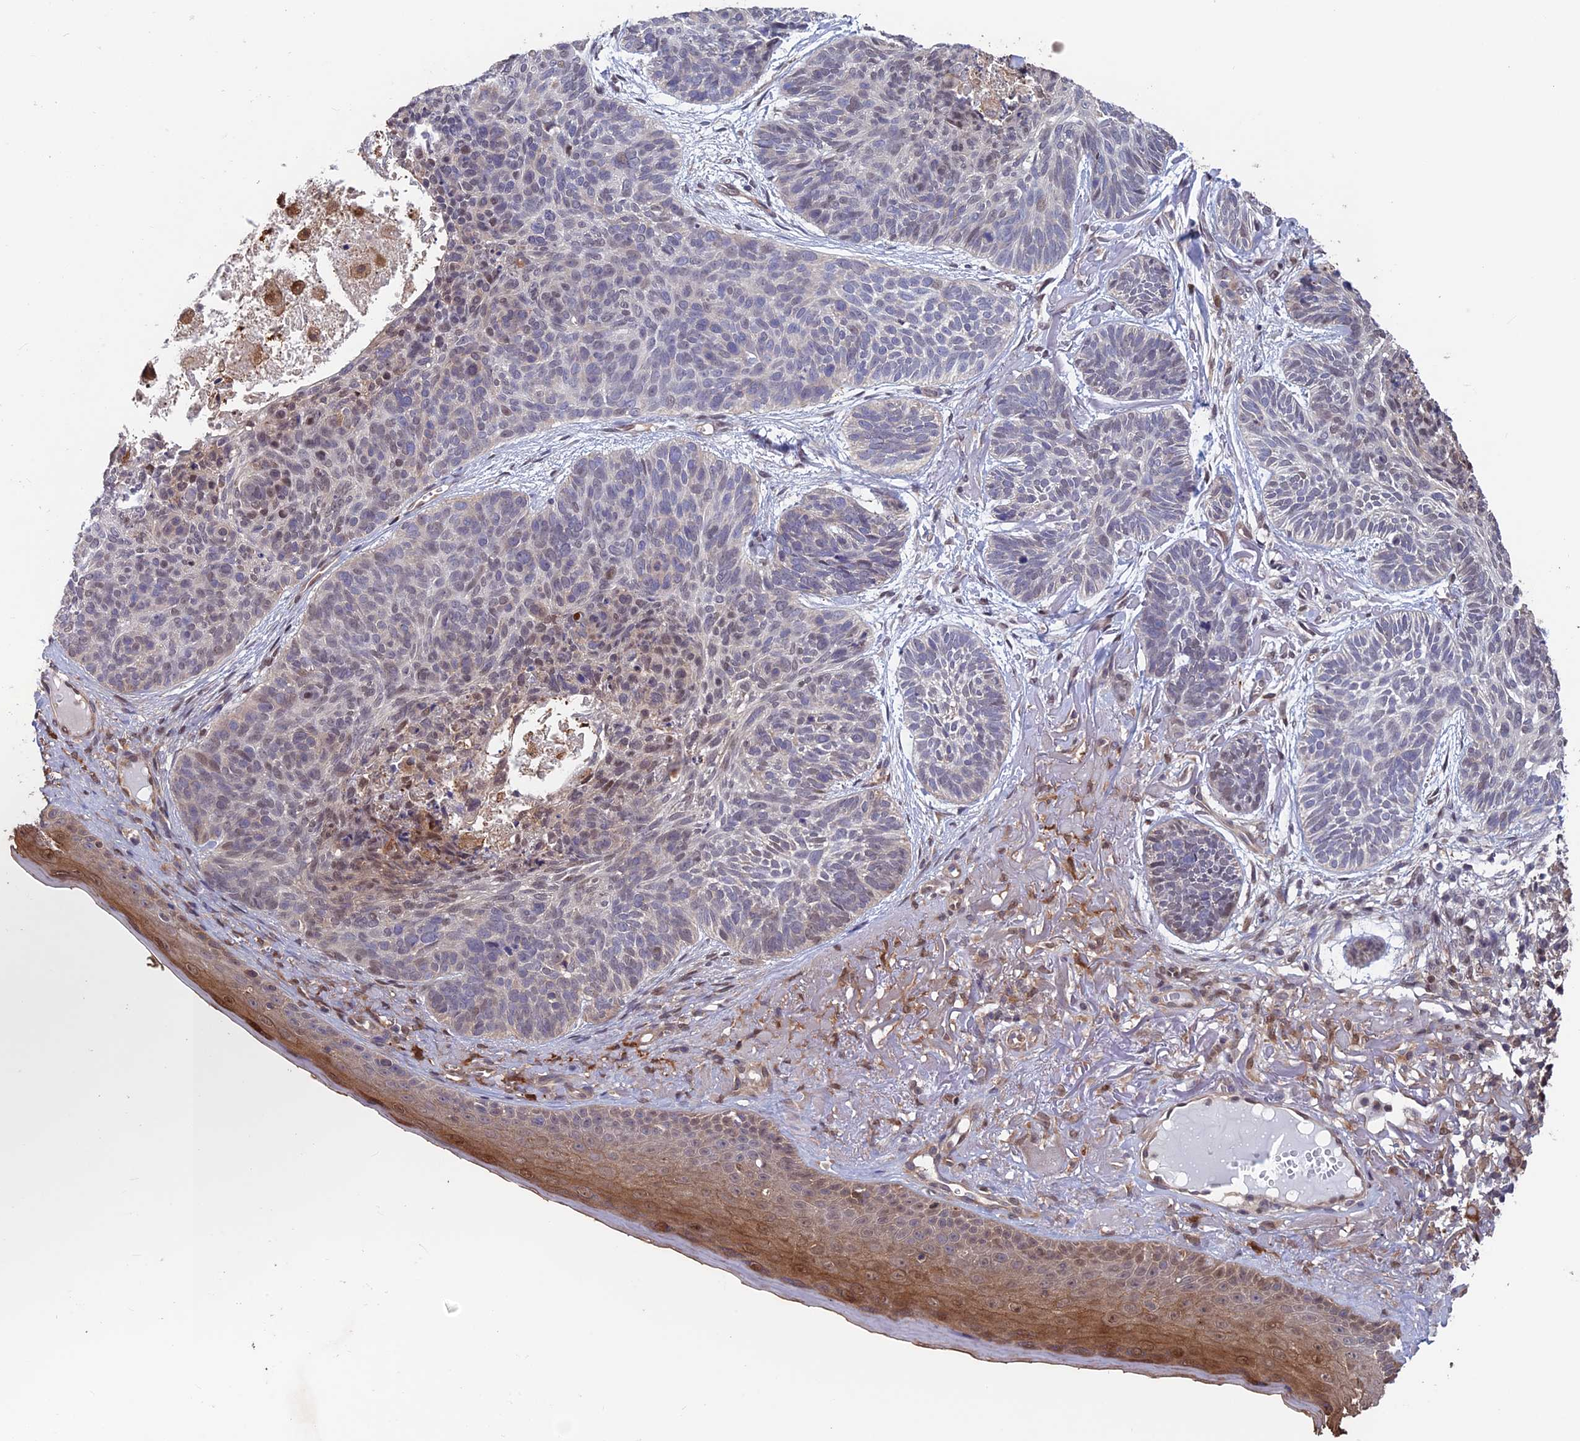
{"staining": {"intensity": "weak", "quantity": "<25%", "location": "nuclear"}, "tissue": "skin cancer", "cell_type": "Tumor cells", "image_type": "cancer", "snomed": [{"axis": "morphology", "description": "Normal tissue, NOS"}, {"axis": "morphology", "description": "Basal cell carcinoma"}, {"axis": "topography", "description": "Skin"}], "caption": "Tumor cells show no significant staining in skin basal cell carcinoma.", "gene": "MAST2", "patient": {"sex": "male", "age": 66}}